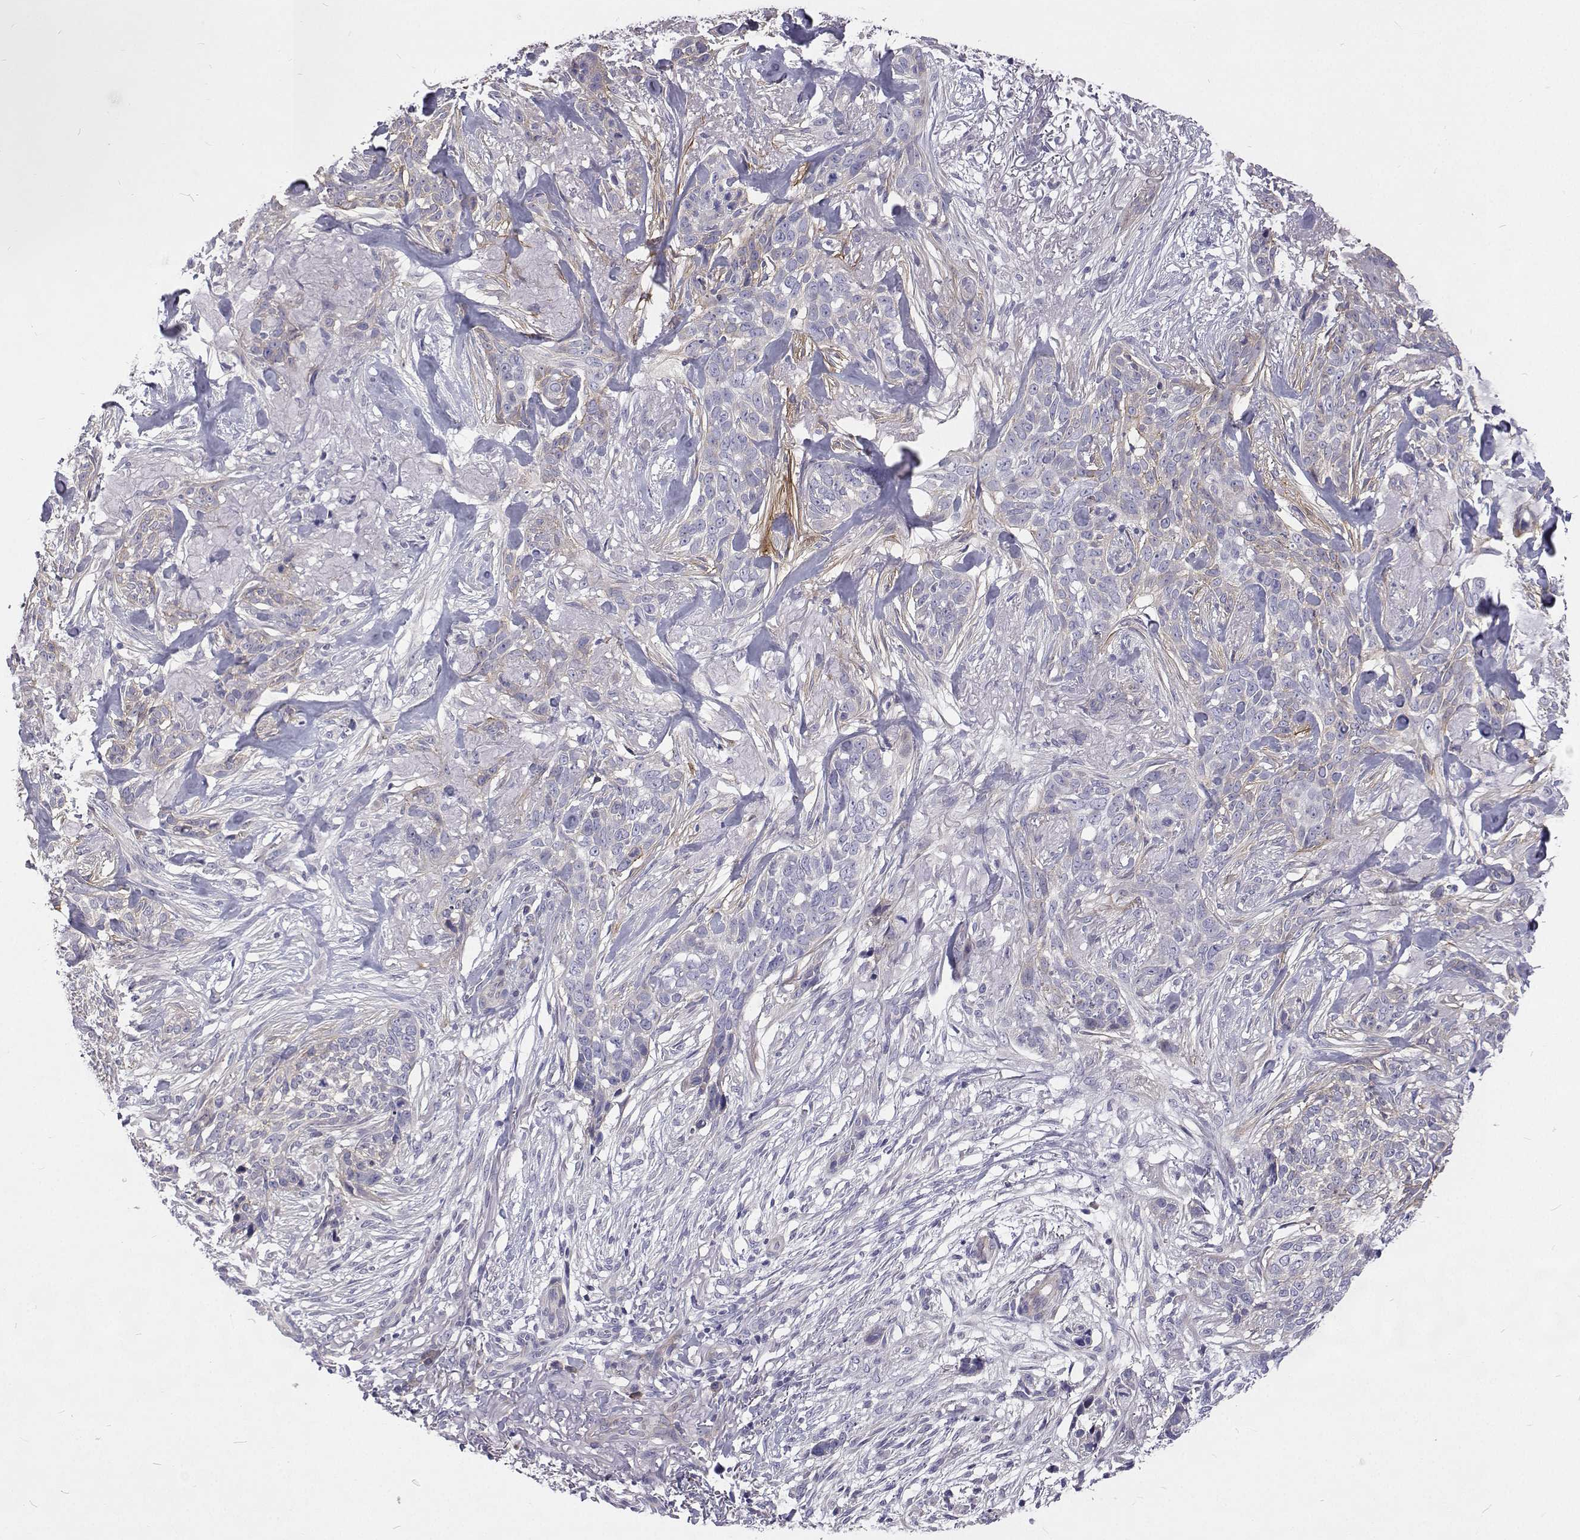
{"staining": {"intensity": "negative", "quantity": "none", "location": "none"}, "tissue": "skin cancer", "cell_type": "Tumor cells", "image_type": "cancer", "snomed": [{"axis": "morphology", "description": "Basal cell carcinoma"}, {"axis": "topography", "description": "Skin"}], "caption": "Tumor cells are negative for brown protein staining in skin cancer (basal cell carcinoma).", "gene": "NPR3", "patient": {"sex": "male", "age": 74}}